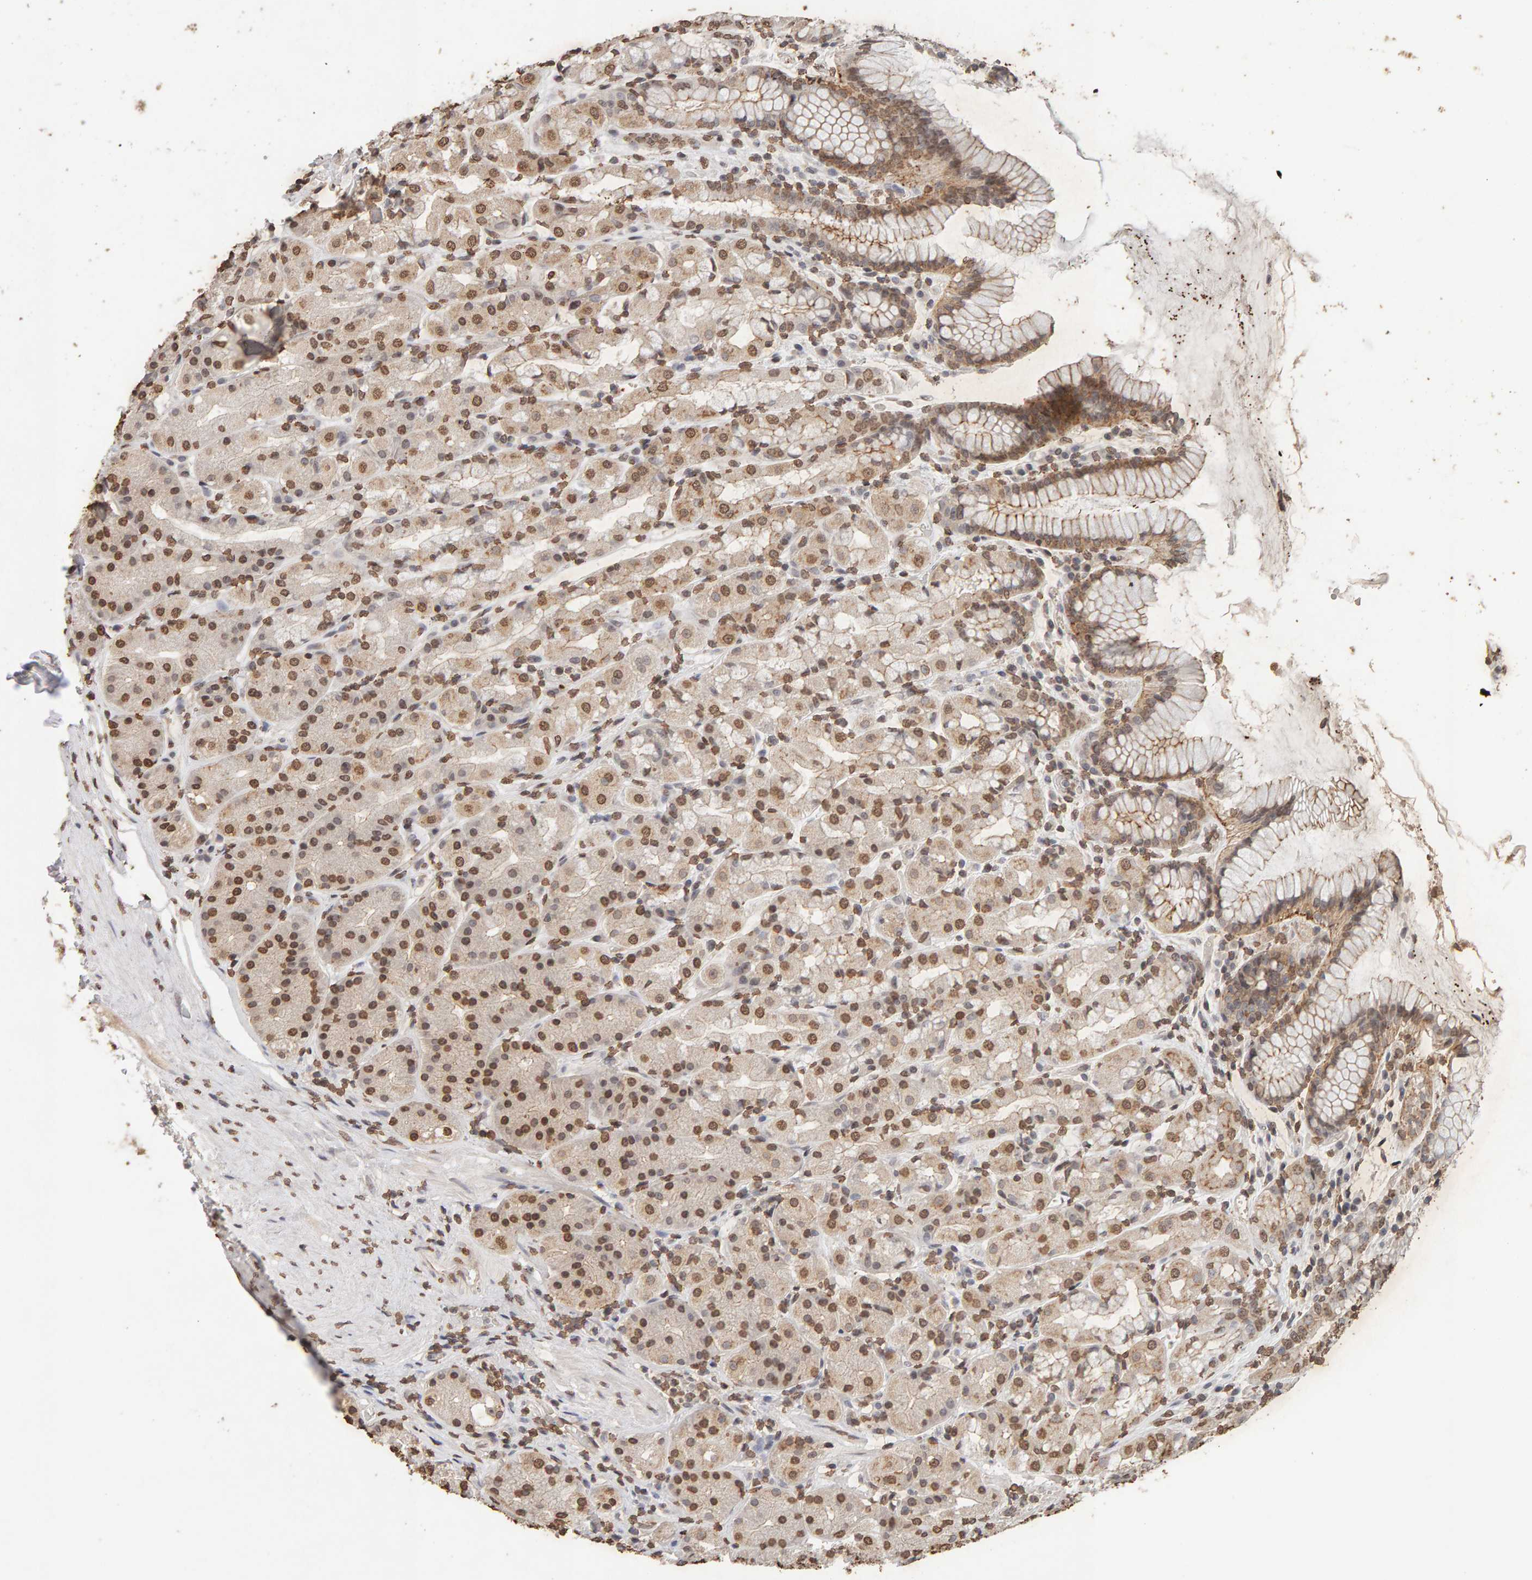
{"staining": {"intensity": "moderate", "quantity": ">75%", "location": "cytoplasmic/membranous,nuclear"}, "tissue": "stomach", "cell_type": "Glandular cells", "image_type": "normal", "snomed": [{"axis": "morphology", "description": "Normal tissue, NOS"}, {"axis": "topography", "description": "Stomach, lower"}], "caption": "A brown stain labels moderate cytoplasmic/membranous,nuclear expression of a protein in glandular cells of benign stomach. The staining was performed using DAB (3,3'-diaminobenzidine) to visualize the protein expression in brown, while the nuclei were stained in blue with hematoxylin (Magnification: 20x).", "gene": "DNAJB5", "patient": {"sex": "female", "age": 56}}